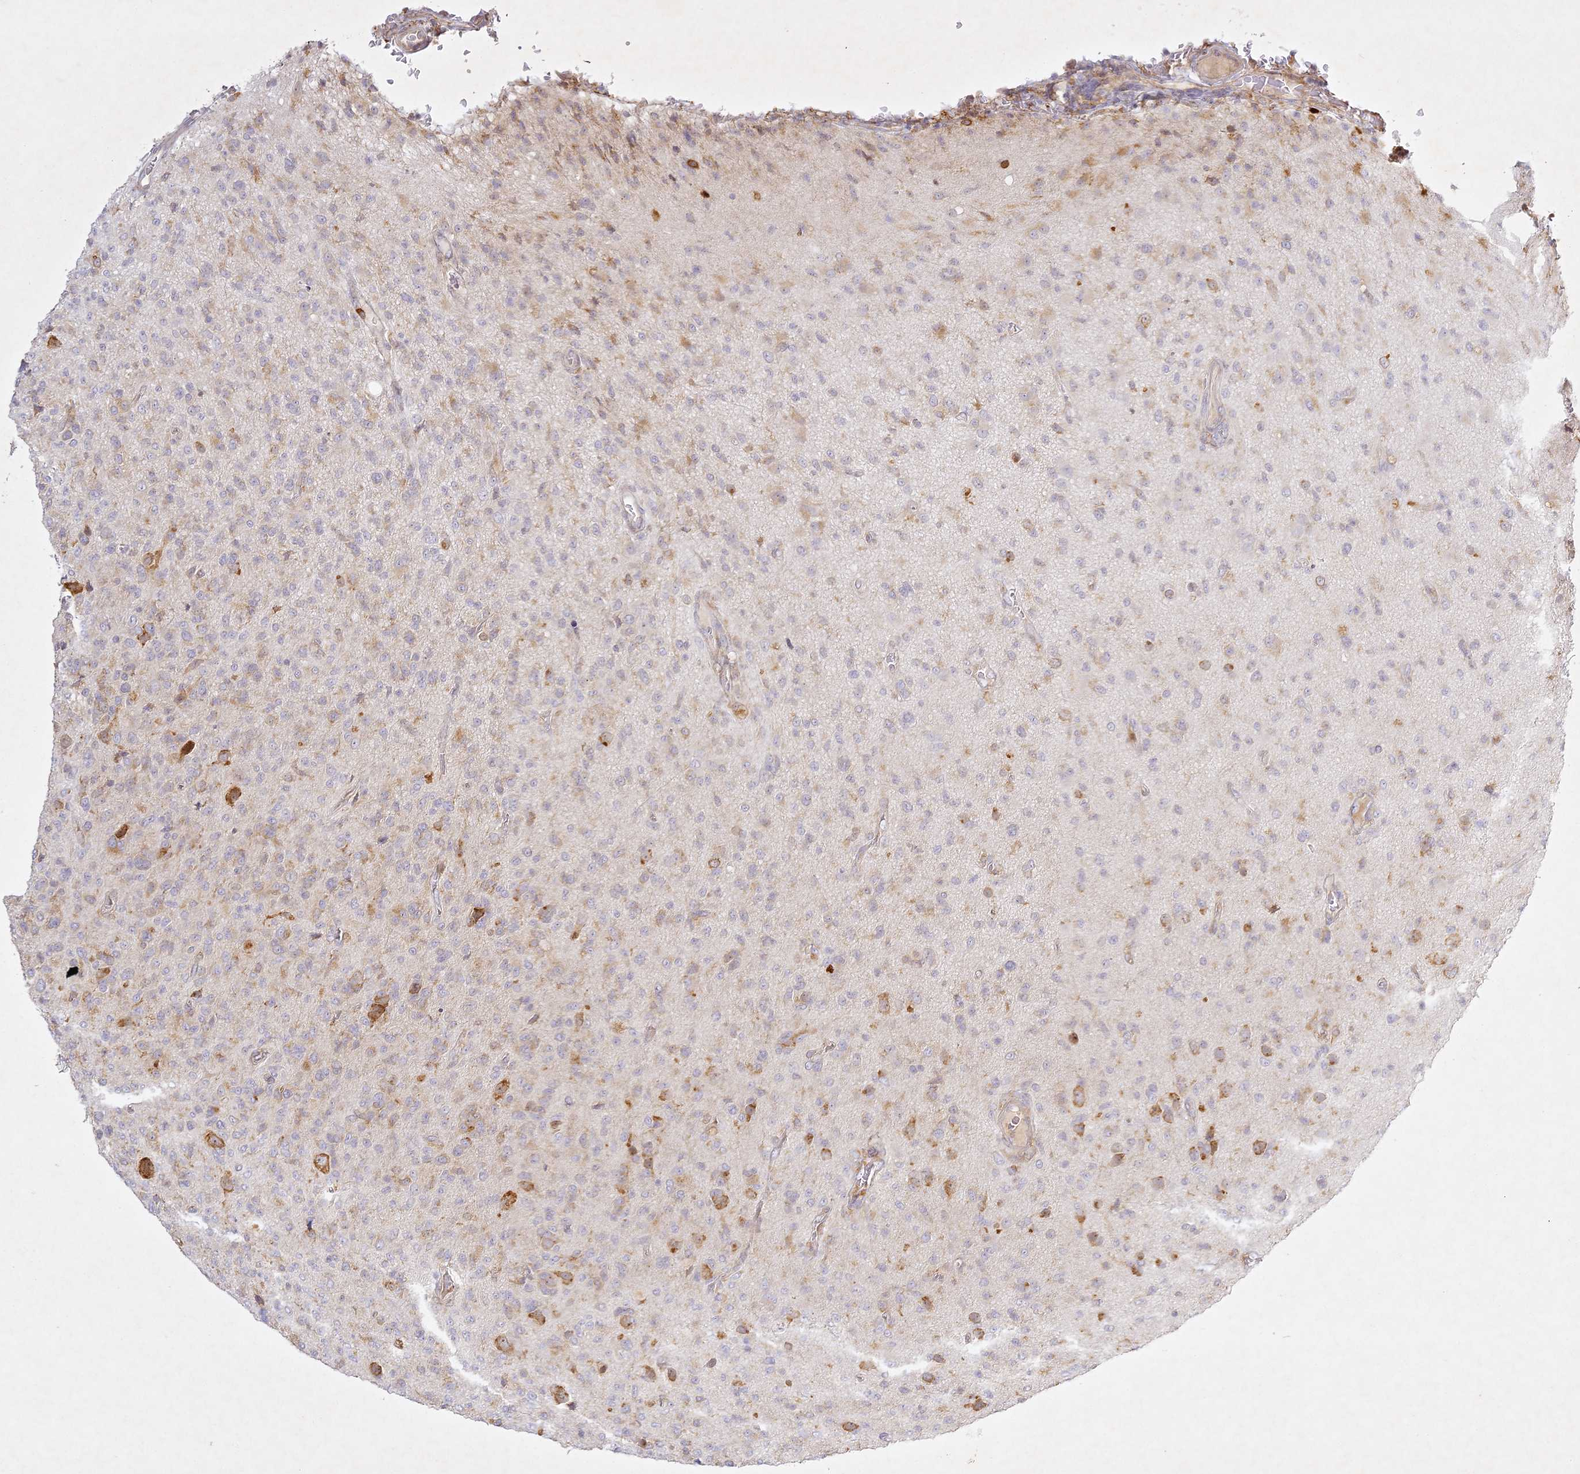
{"staining": {"intensity": "weak", "quantity": "<25%", "location": "cytoplasmic/membranous"}, "tissue": "glioma", "cell_type": "Tumor cells", "image_type": "cancer", "snomed": [{"axis": "morphology", "description": "Glioma, malignant, High grade"}, {"axis": "topography", "description": "Brain"}], "caption": "Protein analysis of glioma displays no significant positivity in tumor cells.", "gene": "SLC30A5", "patient": {"sex": "female", "age": 57}}